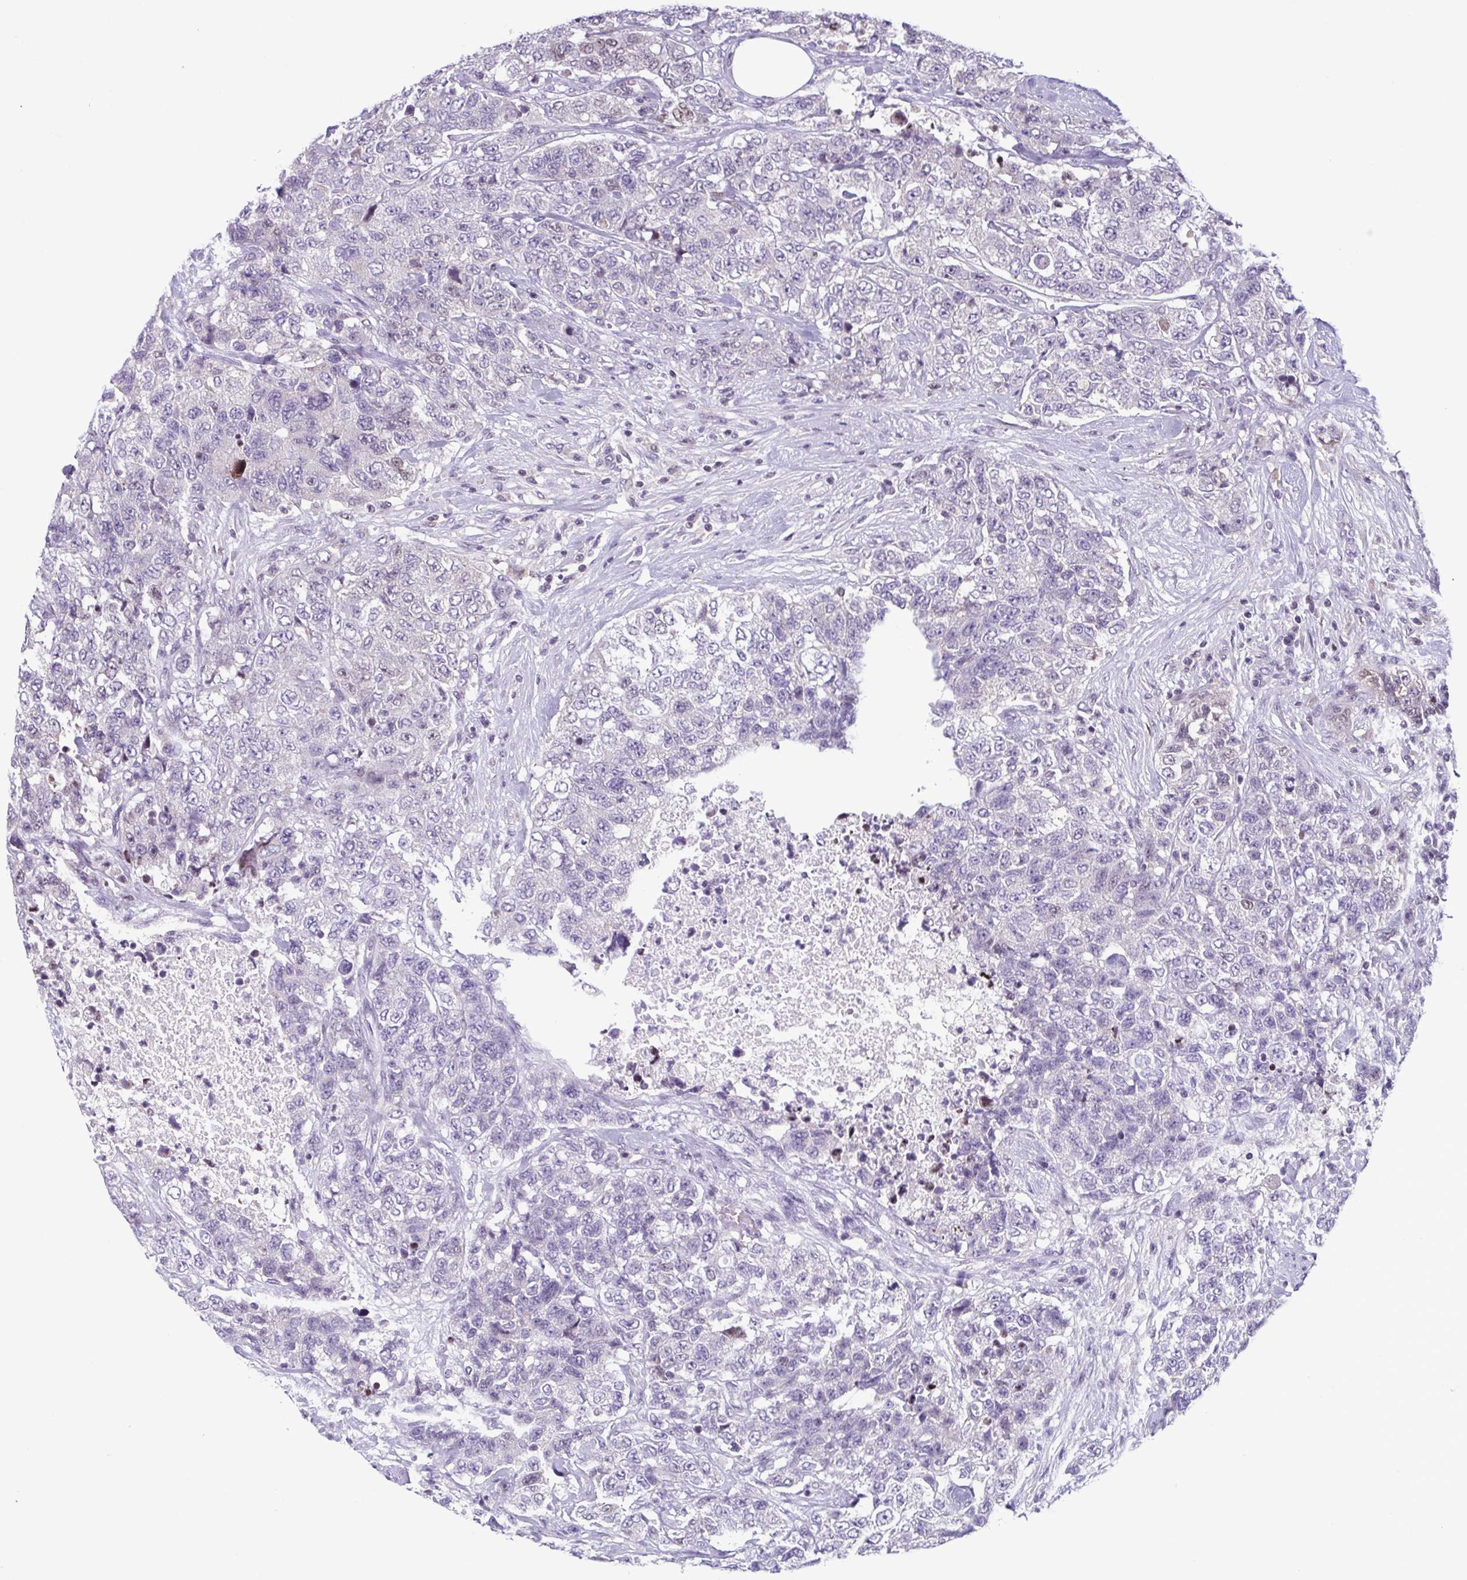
{"staining": {"intensity": "negative", "quantity": "none", "location": "none"}, "tissue": "urothelial cancer", "cell_type": "Tumor cells", "image_type": "cancer", "snomed": [{"axis": "morphology", "description": "Urothelial carcinoma, High grade"}, {"axis": "topography", "description": "Urinary bladder"}], "caption": "Histopathology image shows no significant protein positivity in tumor cells of urothelial cancer.", "gene": "IRF1", "patient": {"sex": "female", "age": 78}}